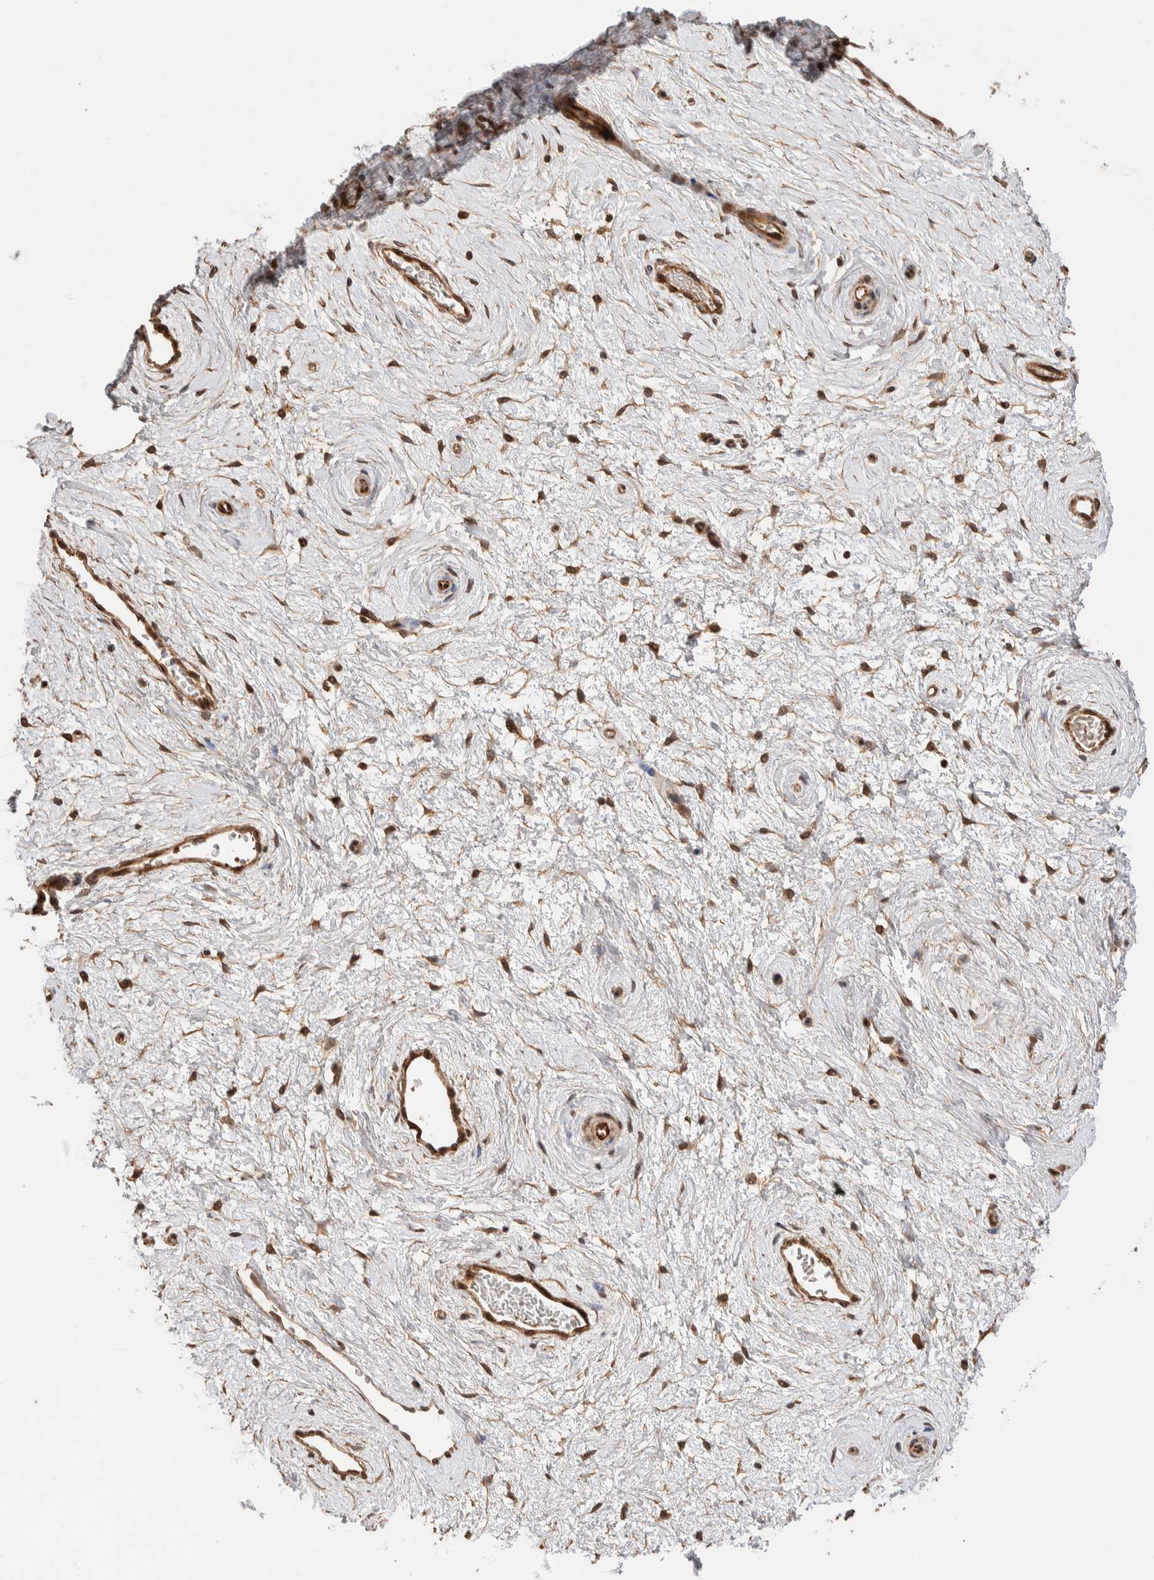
{"staining": {"intensity": "strong", "quantity": ">75%", "location": "cytoplasmic/membranous"}, "tissue": "cervix", "cell_type": "Glandular cells", "image_type": "normal", "snomed": [{"axis": "morphology", "description": "Normal tissue, NOS"}, {"axis": "topography", "description": "Cervix"}], "caption": "This is an image of immunohistochemistry (IHC) staining of benign cervix, which shows strong staining in the cytoplasmic/membranous of glandular cells.", "gene": "PRDM15", "patient": {"sex": "female", "age": 39}}